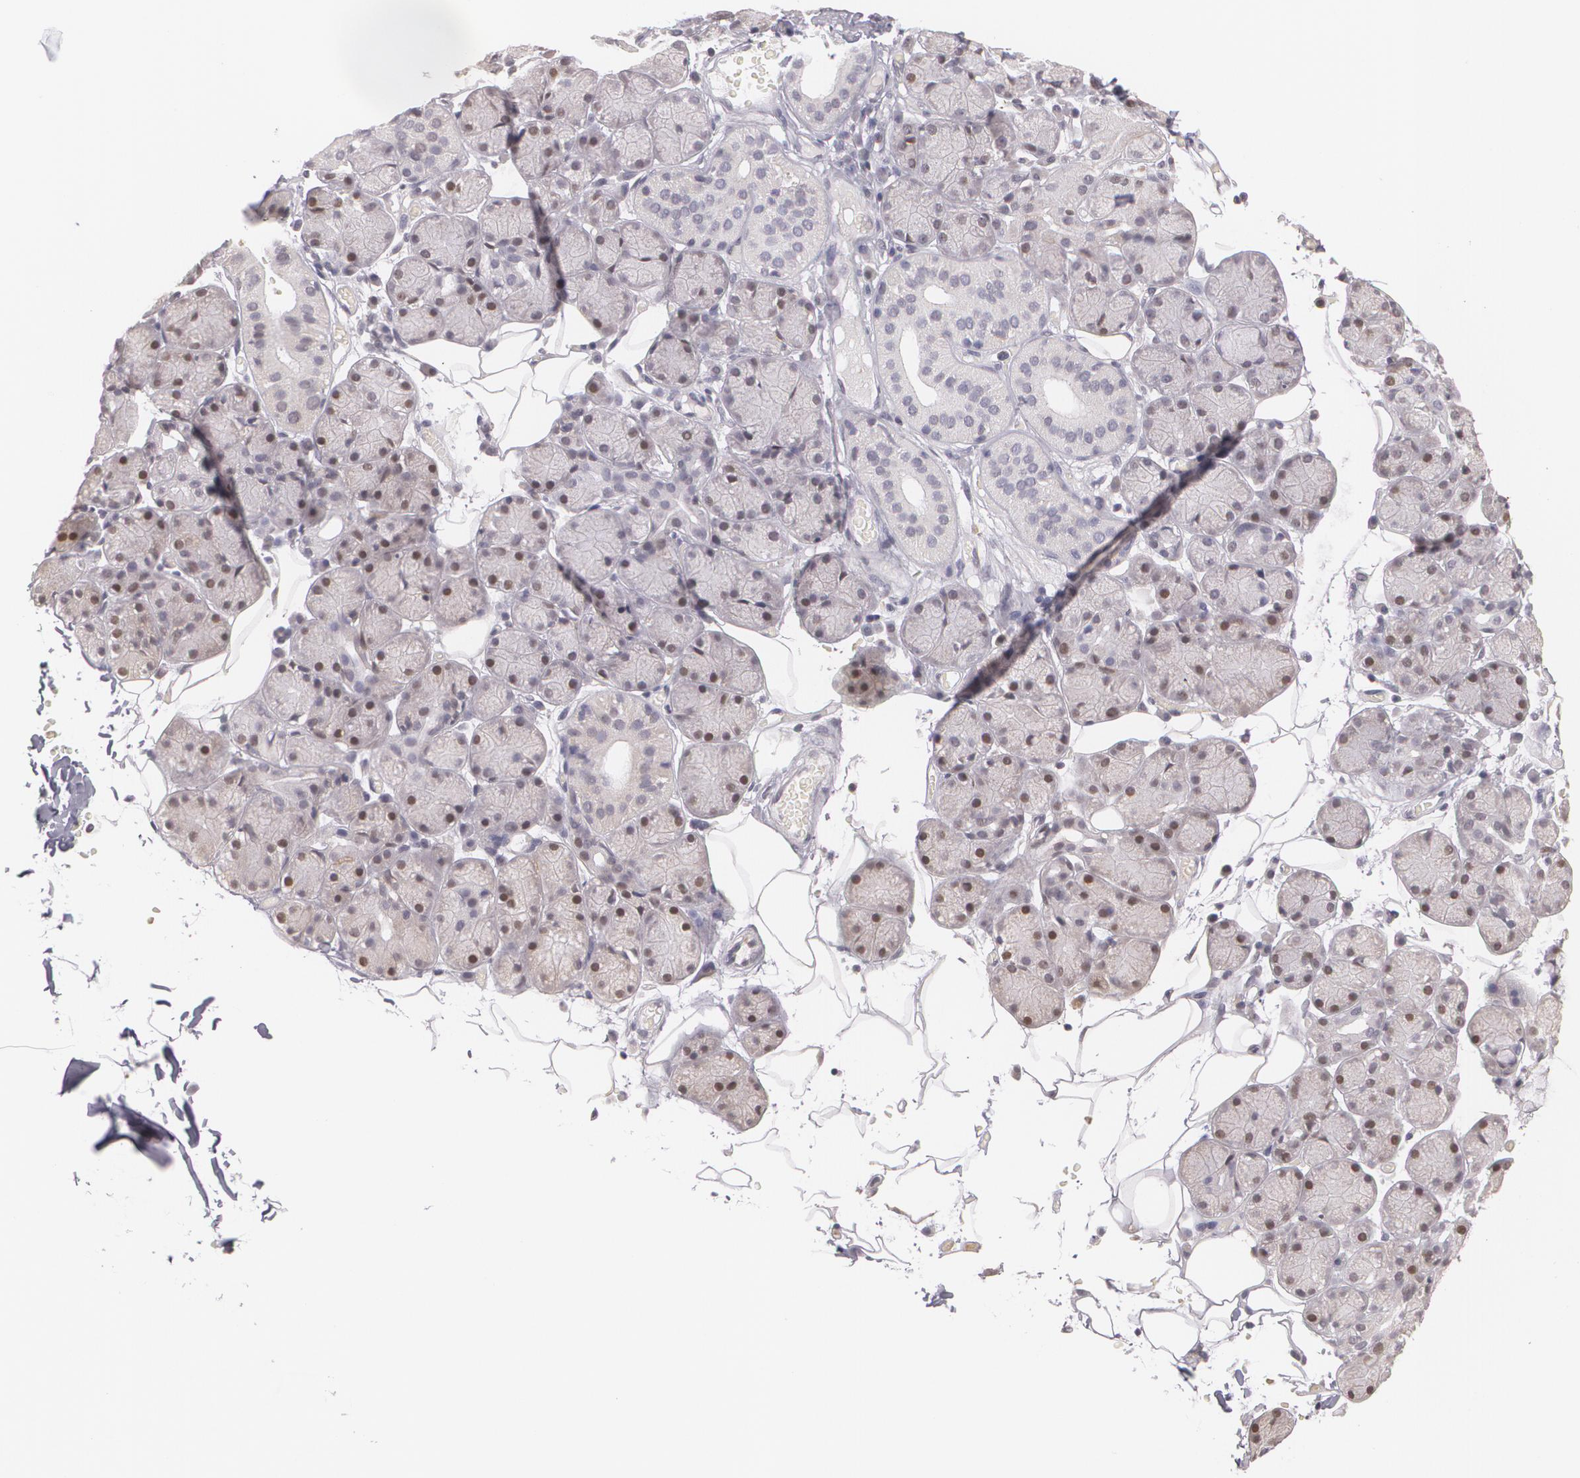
{"staining": {"intensity": "moderate", "quantity": "<25%", "location": "nuclear"}, "tissue": "salivary gland", "cell_type": "Glandular cells", "image_type": "normal", "snomed": [{"axis": "morphology", "description": "Normal tissue, NOS"}, {"axis": "topography", "description": "Salivary gland"}], "caption": "About <25% of glandular cells in unremarkable human salivary gland display moderate nuclear protein staining as visualized by brown immunohistochemical staining.", "gene": "ZBTB16", "patient": {"sex": "male", "age": 54}}